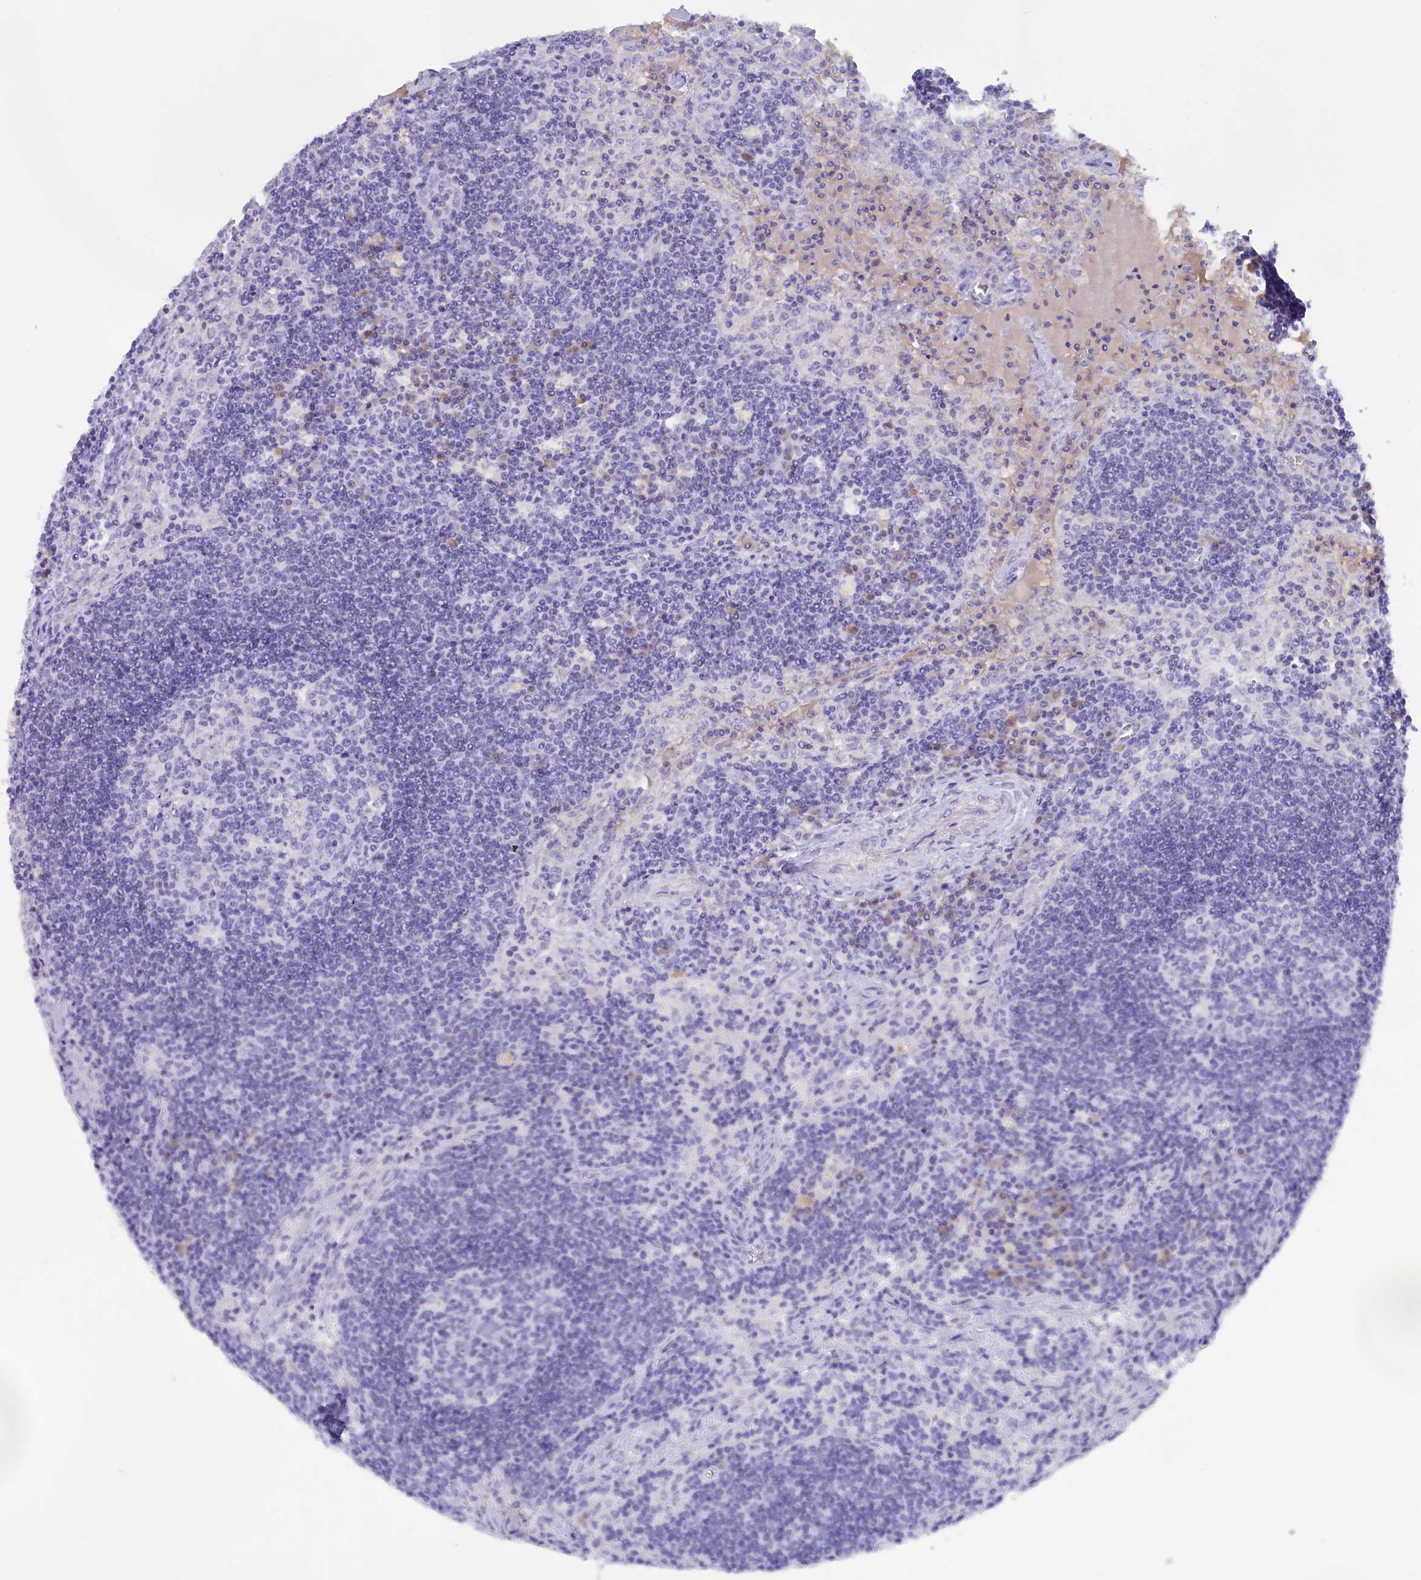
{"staining": {"intensity": "negative", "quantity": "none", "location": "none"}, "tissue": "lymph node", "cell_type": "Germinal center cells", "image_type": "normal", "snomed": [{"axis": "morphology", "description": "Normal tissue, NOS"}, {"axis": "topography", "description": "Lymph node"}], "caption": "Lymph node stained for a protein using immunohistochemistry (IHC) displays no expression germinal center cells.", "gene": "PROK2", "patient": {"sex": "male", "age": 58}}